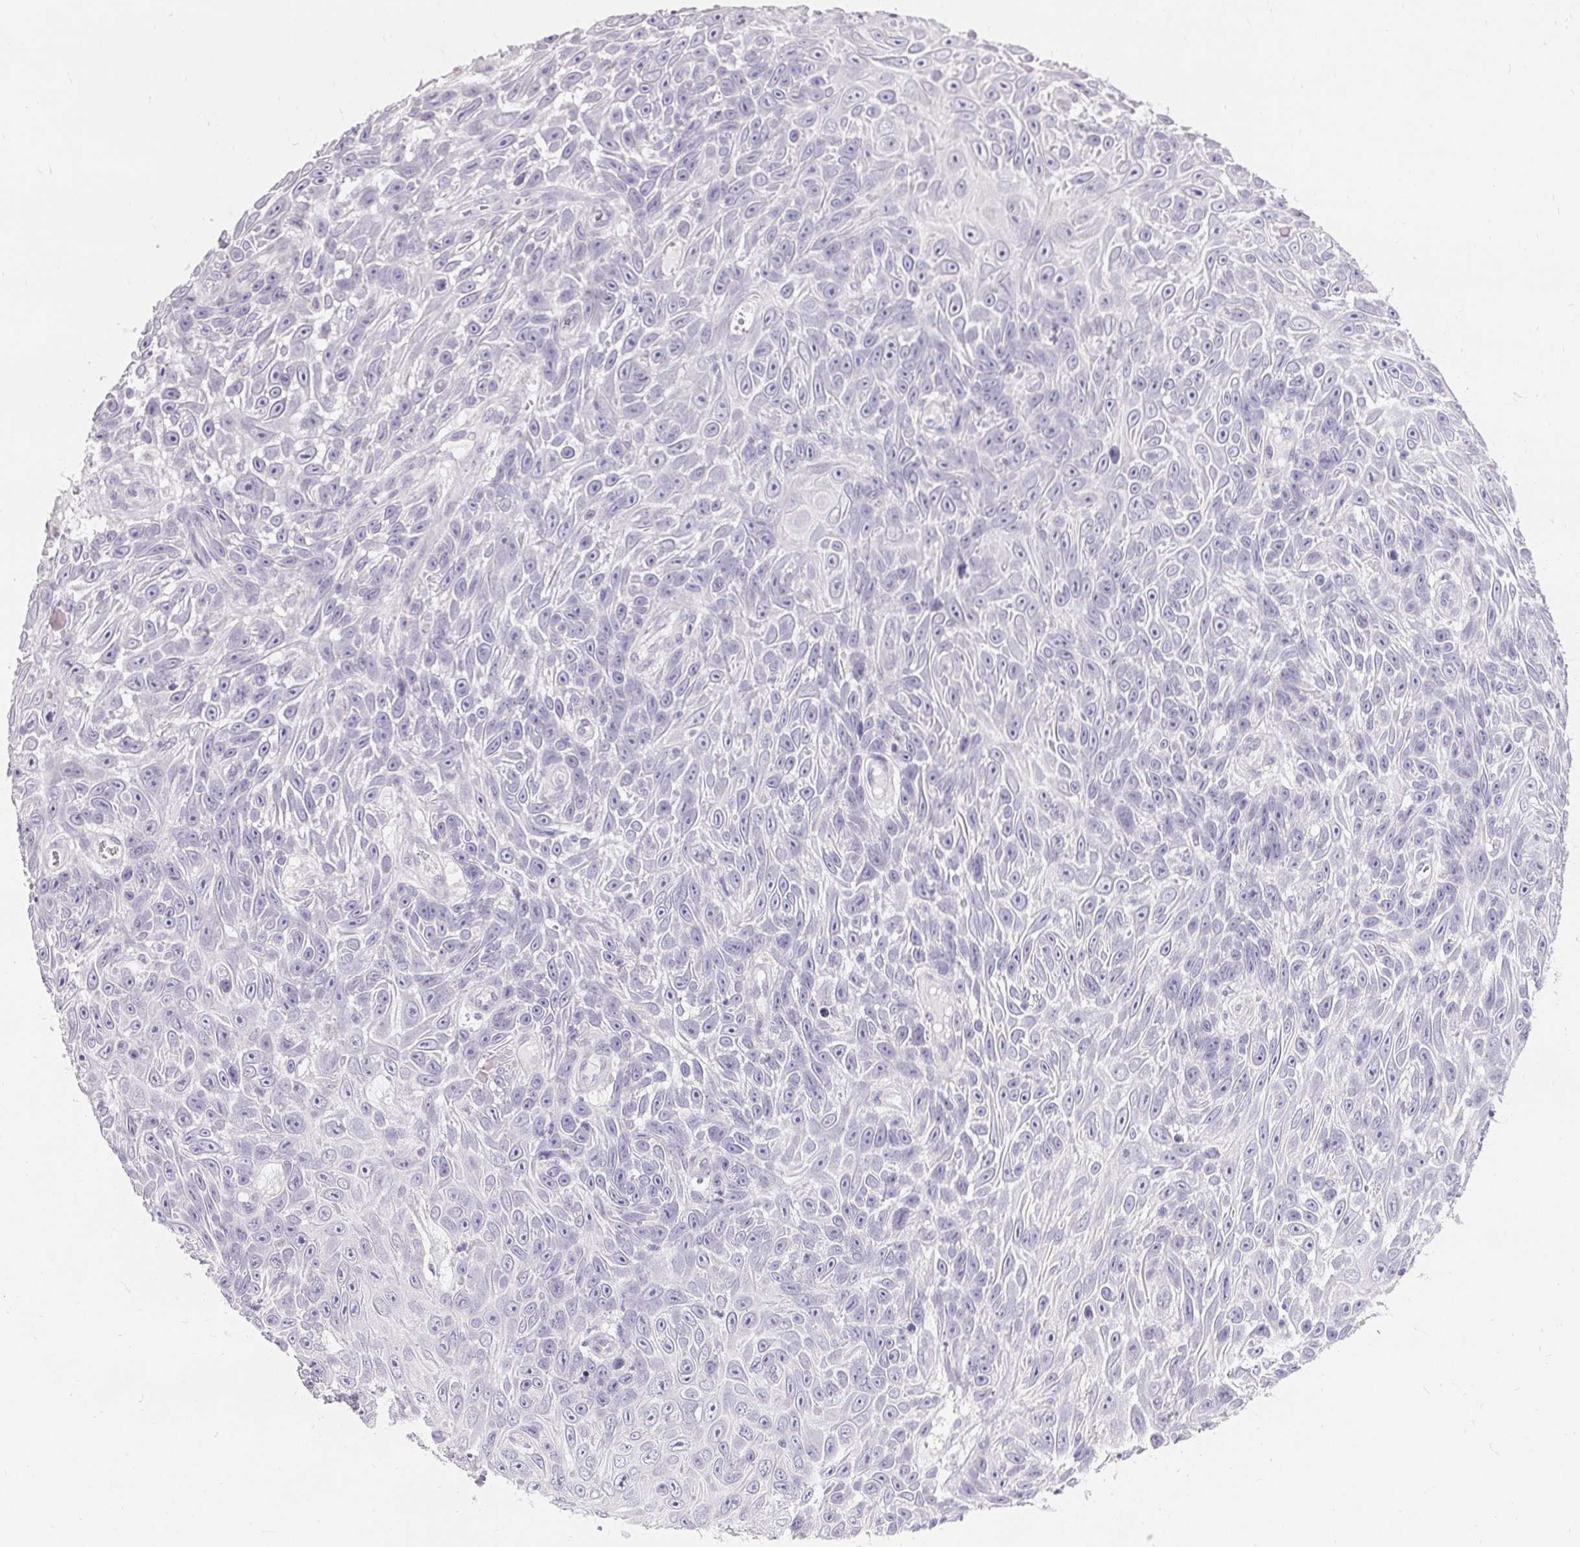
{"staining": {"intensity": "negative", "quantity": "none", "location": "none"}, "tissue": "skin cancer", "cell_type": "Tumor cells", "image_type": "cancer", "snomed": [{"axis": "morphology", "description": "Squamous cell carcinoma, NOS"}, {"axis": "topography", "description": "Skin"}], "caption": "Micrograph shows no protein expression in tumor cells of skin cancer tissue.", "gene": "PMEL", "patient": {"sex": "male", "age": 82}}